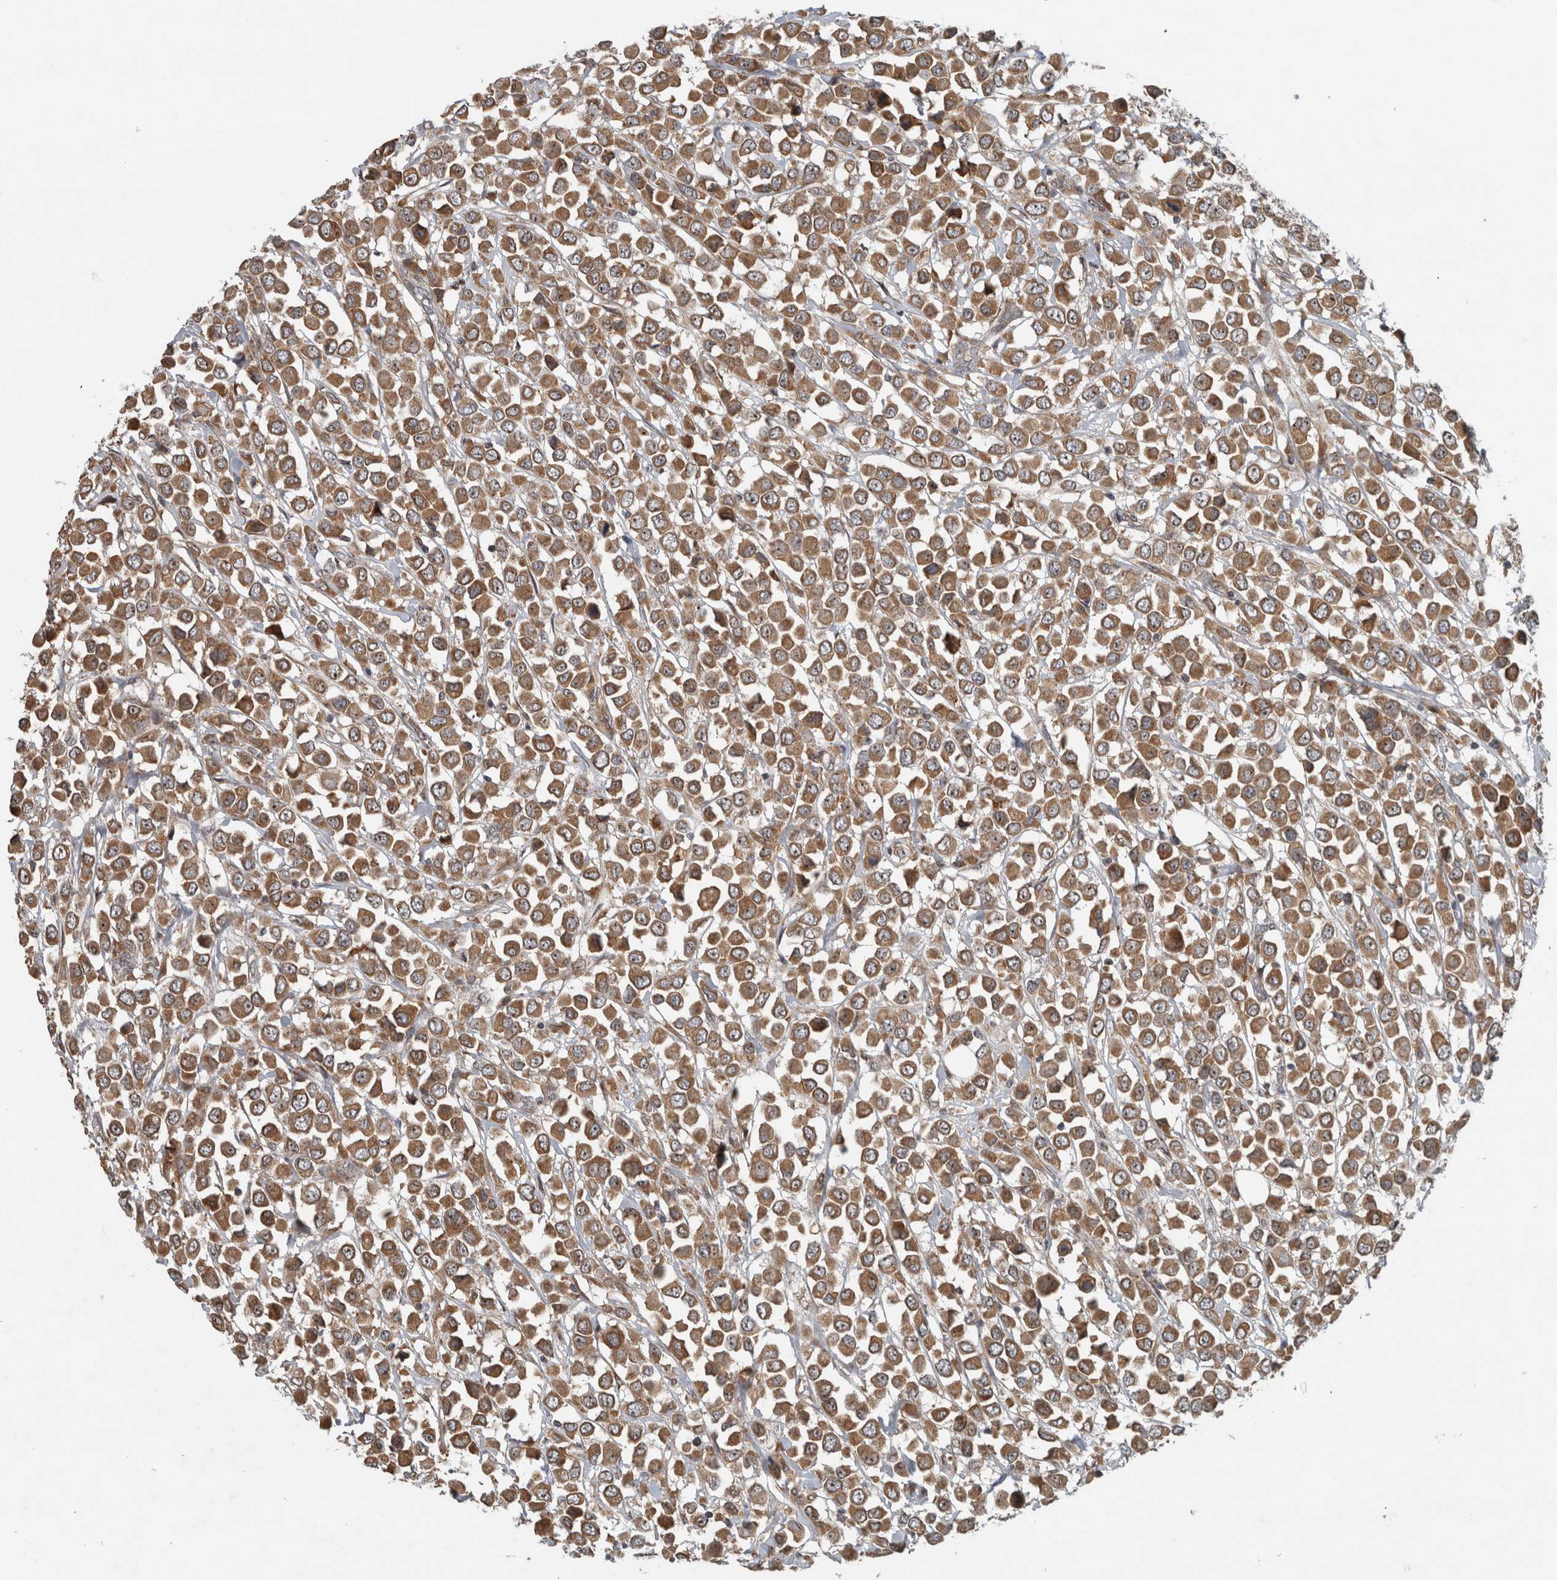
{"staining": {"intensity": "moderate", "quantity": ">75%", "location": "cytoplasmic/membranous"}, "tissue": "breast cancer", "cell_type": "Tumor cells", "image_type": "cancer", "snomed": [{"axis": "morphology", "description": "Duct carcinoma"}, {"axis": "topography", "description": "Breast"}], "caption": "Brown immunohistochemical staining in human breast cancer (intraductal carcinoma) displays moderate cytoplasmic/membranous expression in about >75% of tumor cells.", "gene": "GPR137B", "patient": {"sex": "female", "age": 61}}